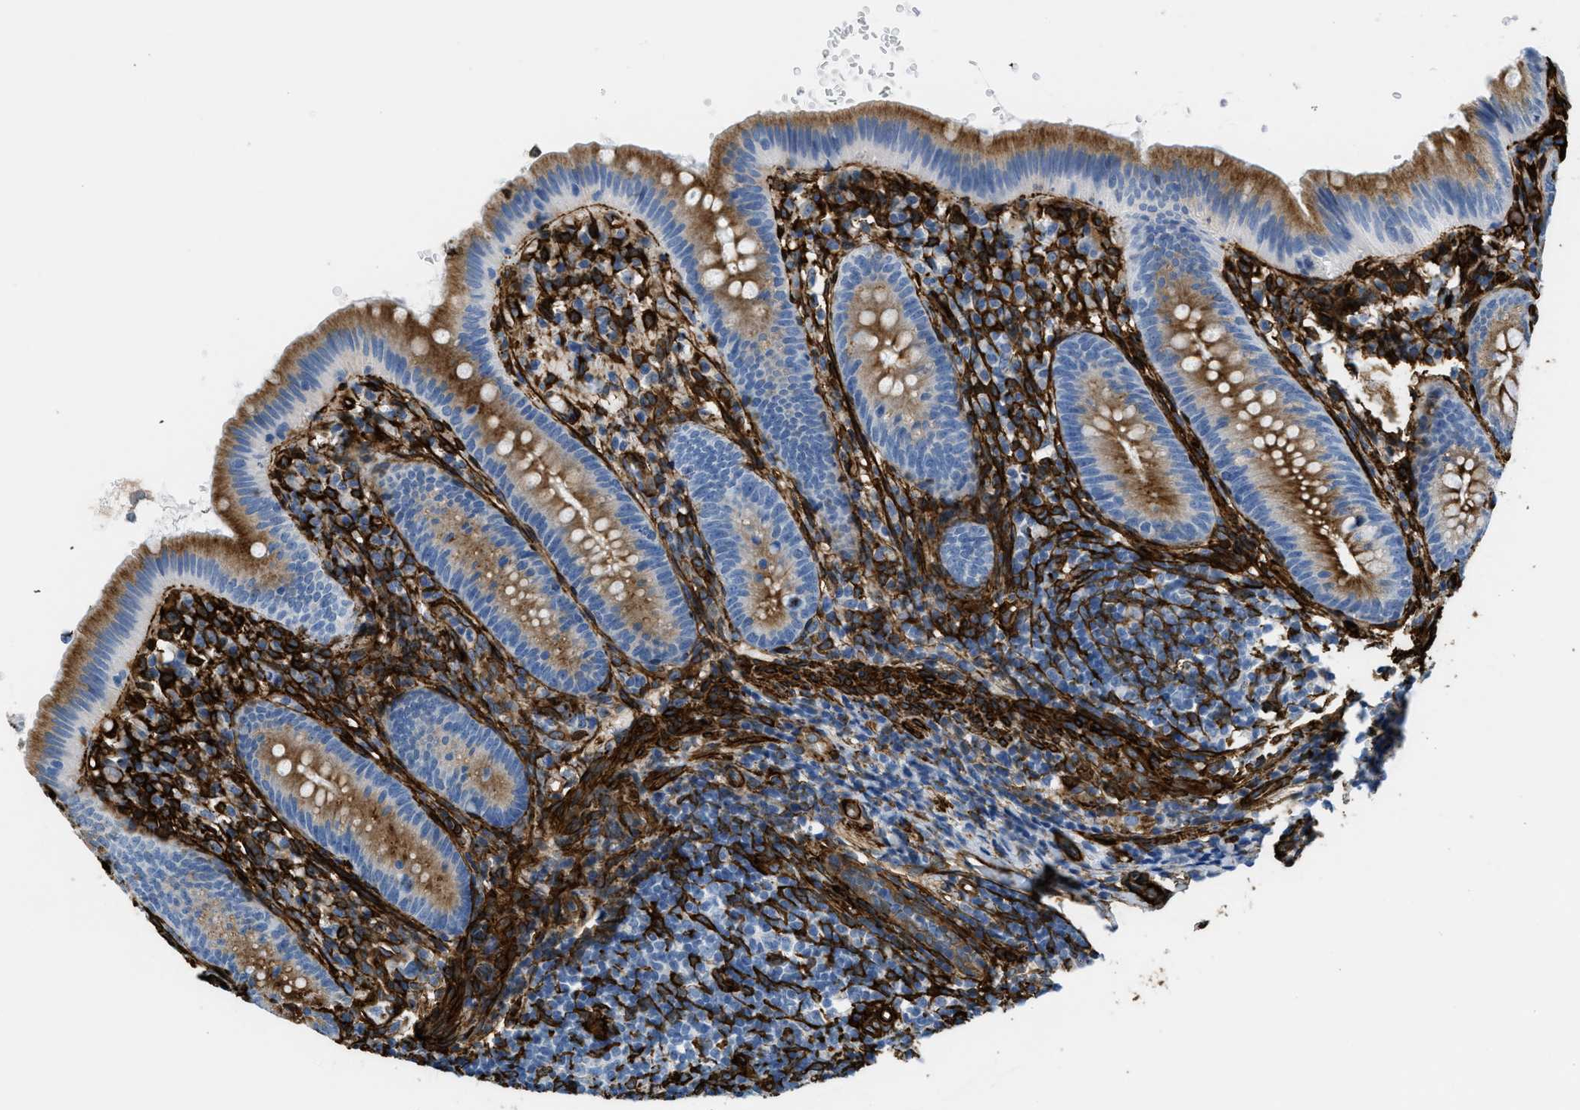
{"staining": {"intensity": "moderate", "quantity": ">75%", "location": "cytoplasmic/membranous"}, "tissue": "appendix", "cell_type": "Glandular cells", "image_type": "normal", "snomed": [{"axis": "morphology", "description": "Normal tissue, NOS"}, {"axis": "topography", "description": "Appendix"}], "caption": "This photomicrograph demonstrates normal appendix stained with immunohistochemistry (IHC) to label a protein in brown. The cytoplasmic/membranous of glandular cells show moderate positivity for the protein. Nuclei are counter-stained blue.", "gene": "CALD1", "patient": {"sex": "male", "age": 1}}